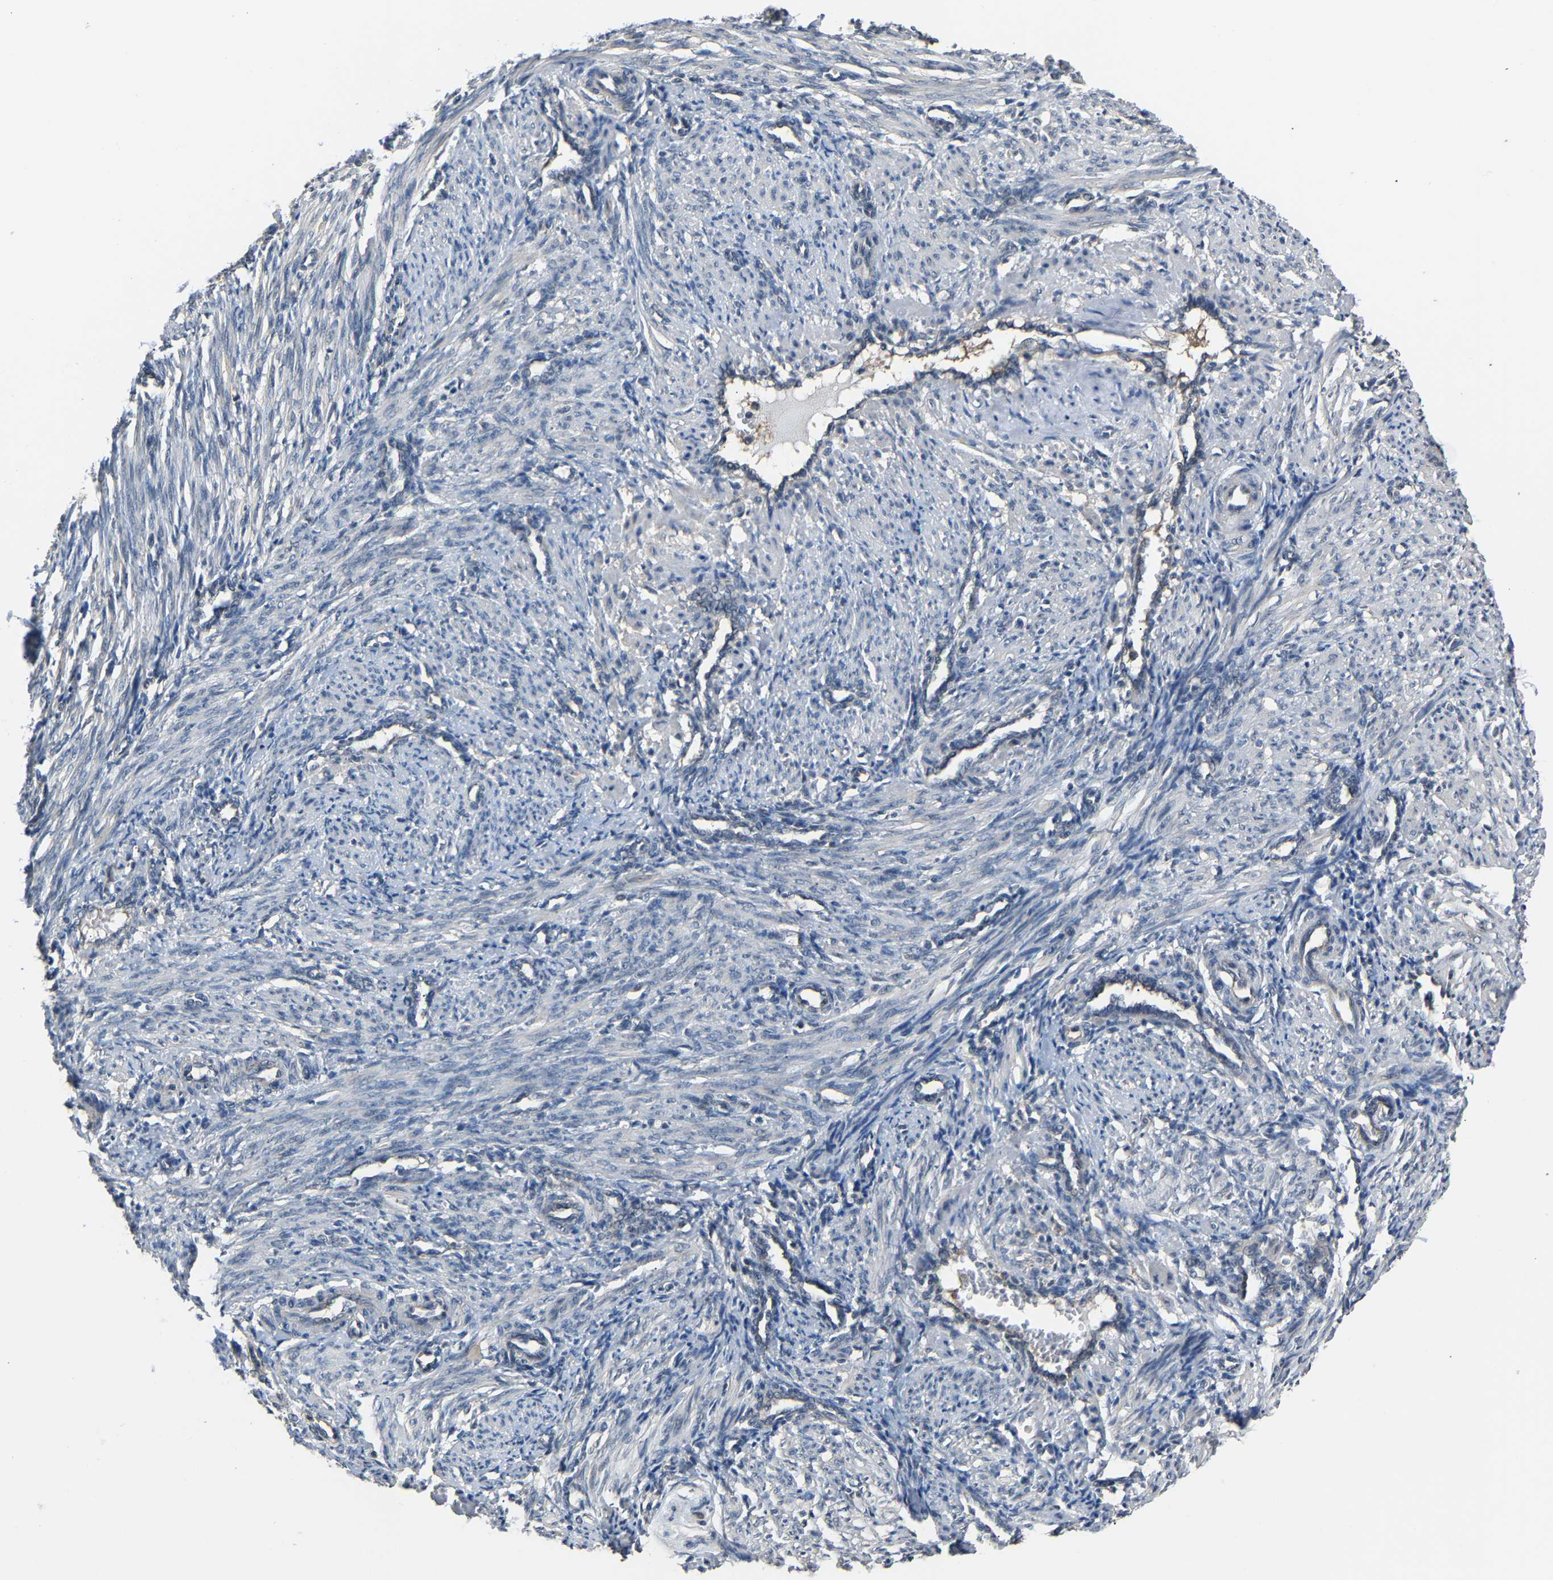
{"staining": {"intensity": "negative", "quantity": "none", "location": "none"}, "tissue": "smooth muscle", "cell_type": "Smooth muscle cells", "image_type": "normal", "snomed": [{"axis": "morphology", "description": "Normal tissue, NOS"}, {"axis": "topography", "description": "Endometrium"}], "caption": "A high-resolution photomicrograph shows immunohistochemistry staining of benign smooth muscle, which shows no significant staining in smooth muscle cells.", "gene": "ABCC9", "patient": {"sex": "female", "age": 33}}